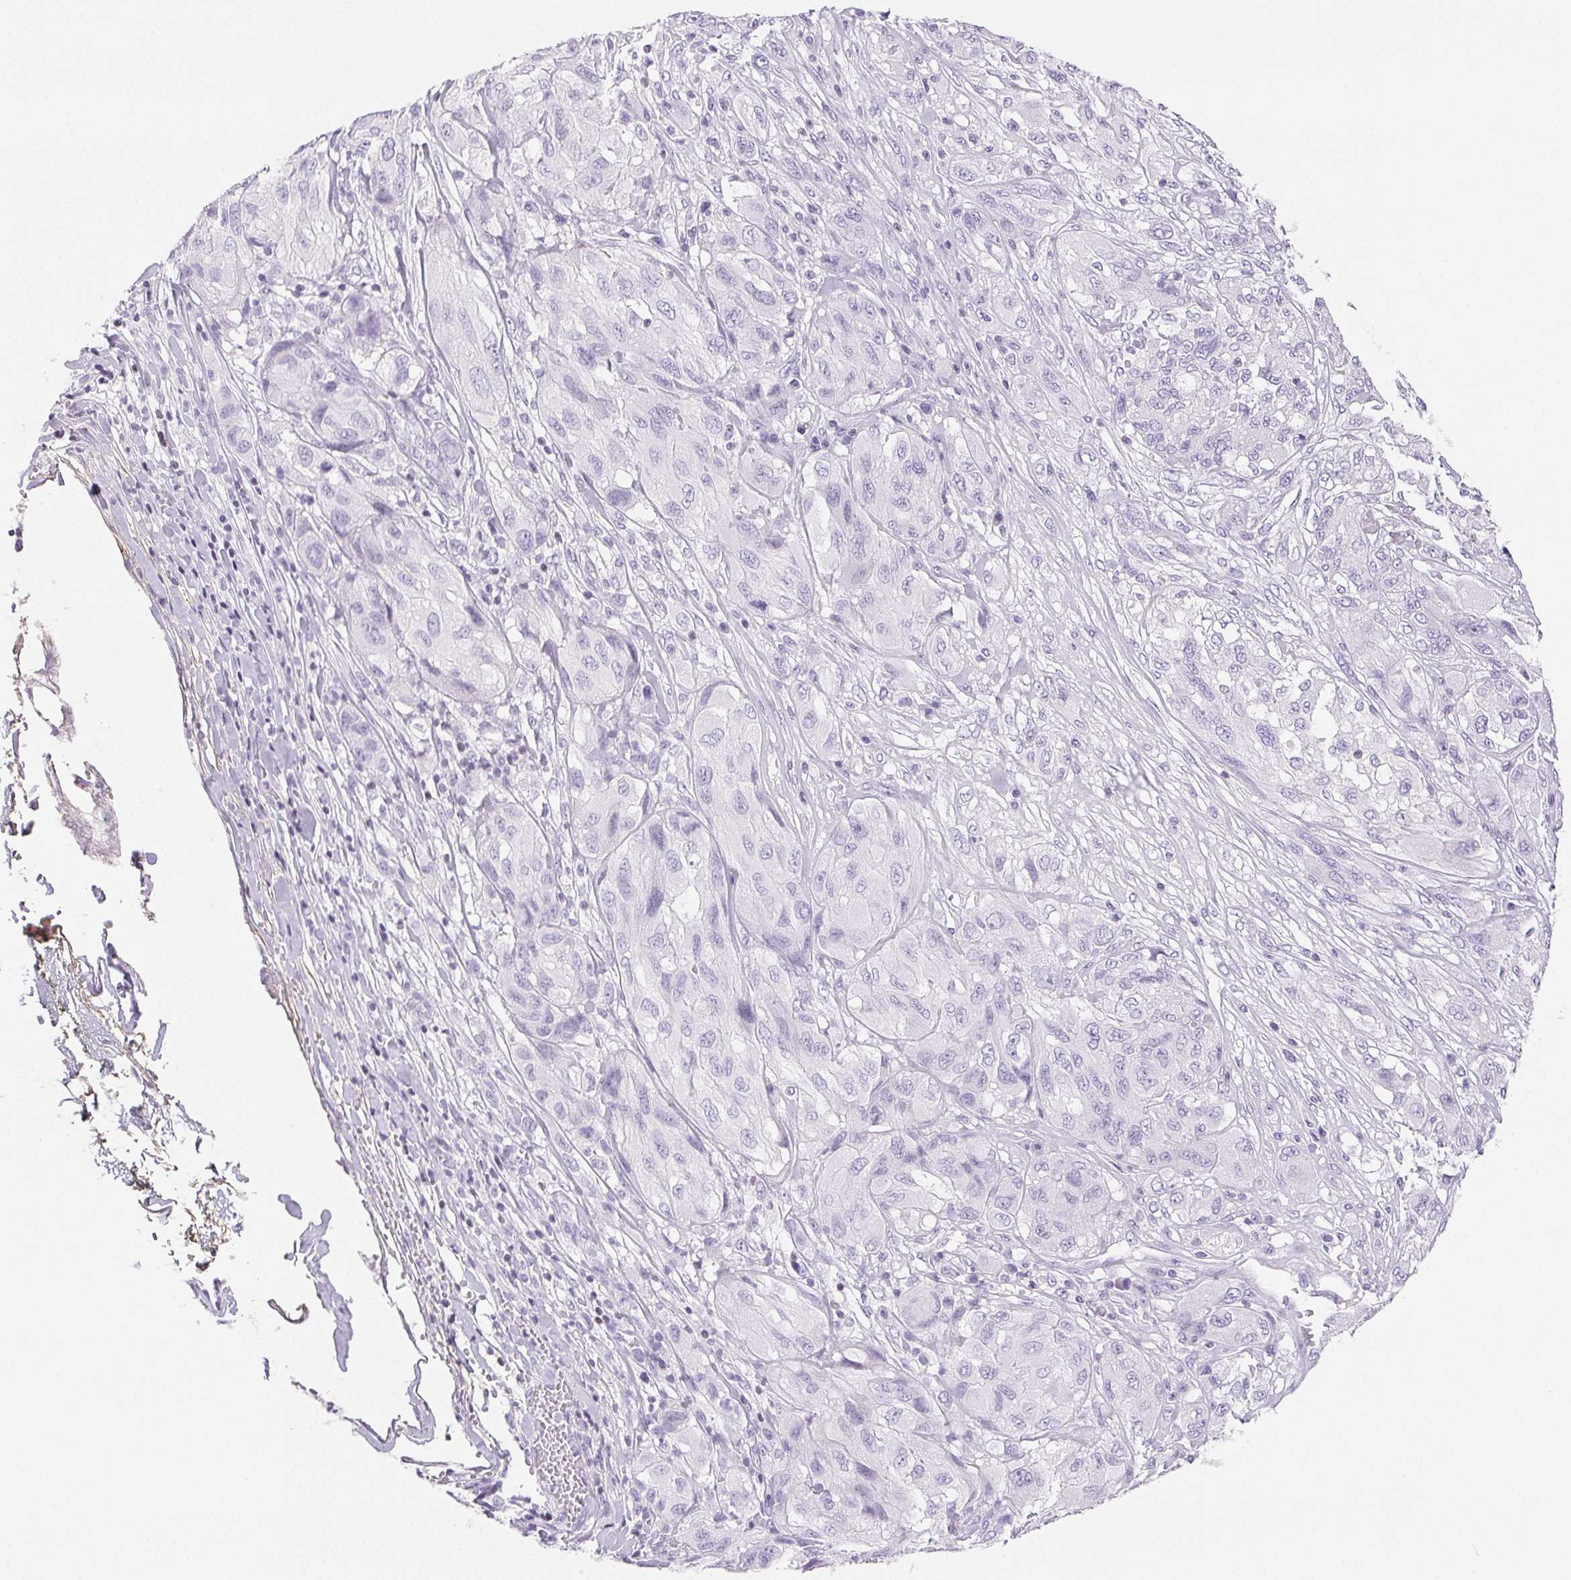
{"staining": {"intensity": "negative", "quantity": "none", "location": "none"}, "tissue": "melanoma", "cell_type": "Tumor cells", "image_type": "cancer", "snomed": [{"axis": "morphology", "description": "Malignant melanoma, NOS"}, {"axis": "topography", "description": "Skin"}], "caption": "High power microscopy micrograph of an IHC micrograph of malignant melanoma, revealing no significant staining in tumor cells.", "gene": "BEND2", "patient": {"sex": "female", "age": 91}}